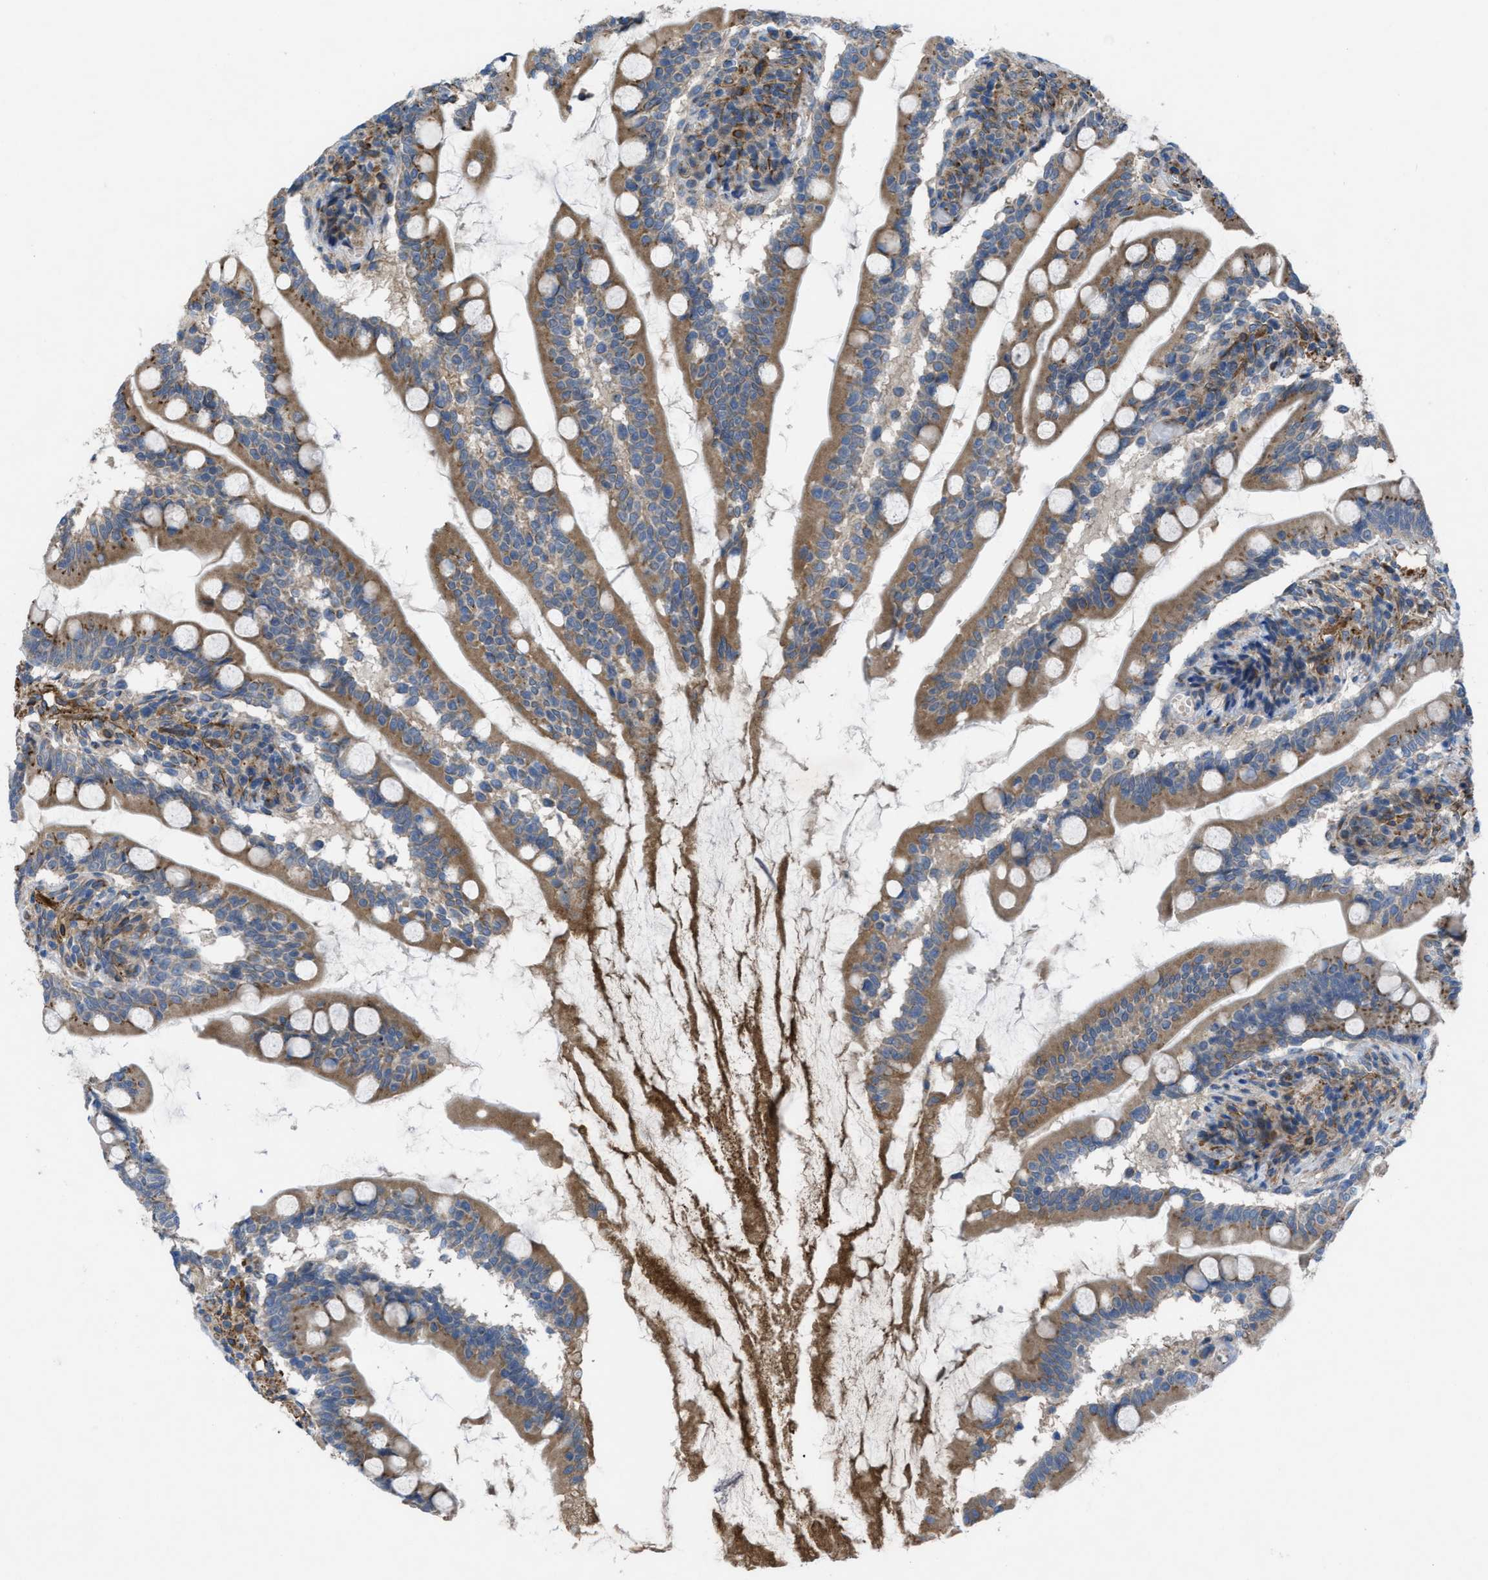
{"staining": {"intensity": "moderate", "quantity": ">75%", "location": "cytoplasmic/membranous"}, "tissue": "small intestine", "cell_type": "Glandular cells", "image_type": "normal", "snomed": [{"axis": "morphology", "description": "Normal tissue, NOS"}, {"axis": "topography", "description": "Small intestine"}], "caption": "Immunohistochemical staining of normal small intestine demonstrates medium levels of moderate cytoplasmic/membranous positivity in approximately >75% of glandular cells. (DAB (3,3'-diaminobenzidine) IHC, brown staining for protein, blue staining for nuclei).", "gene": "SLC6A9", "patient": {"sex": "female", "age": 56}}